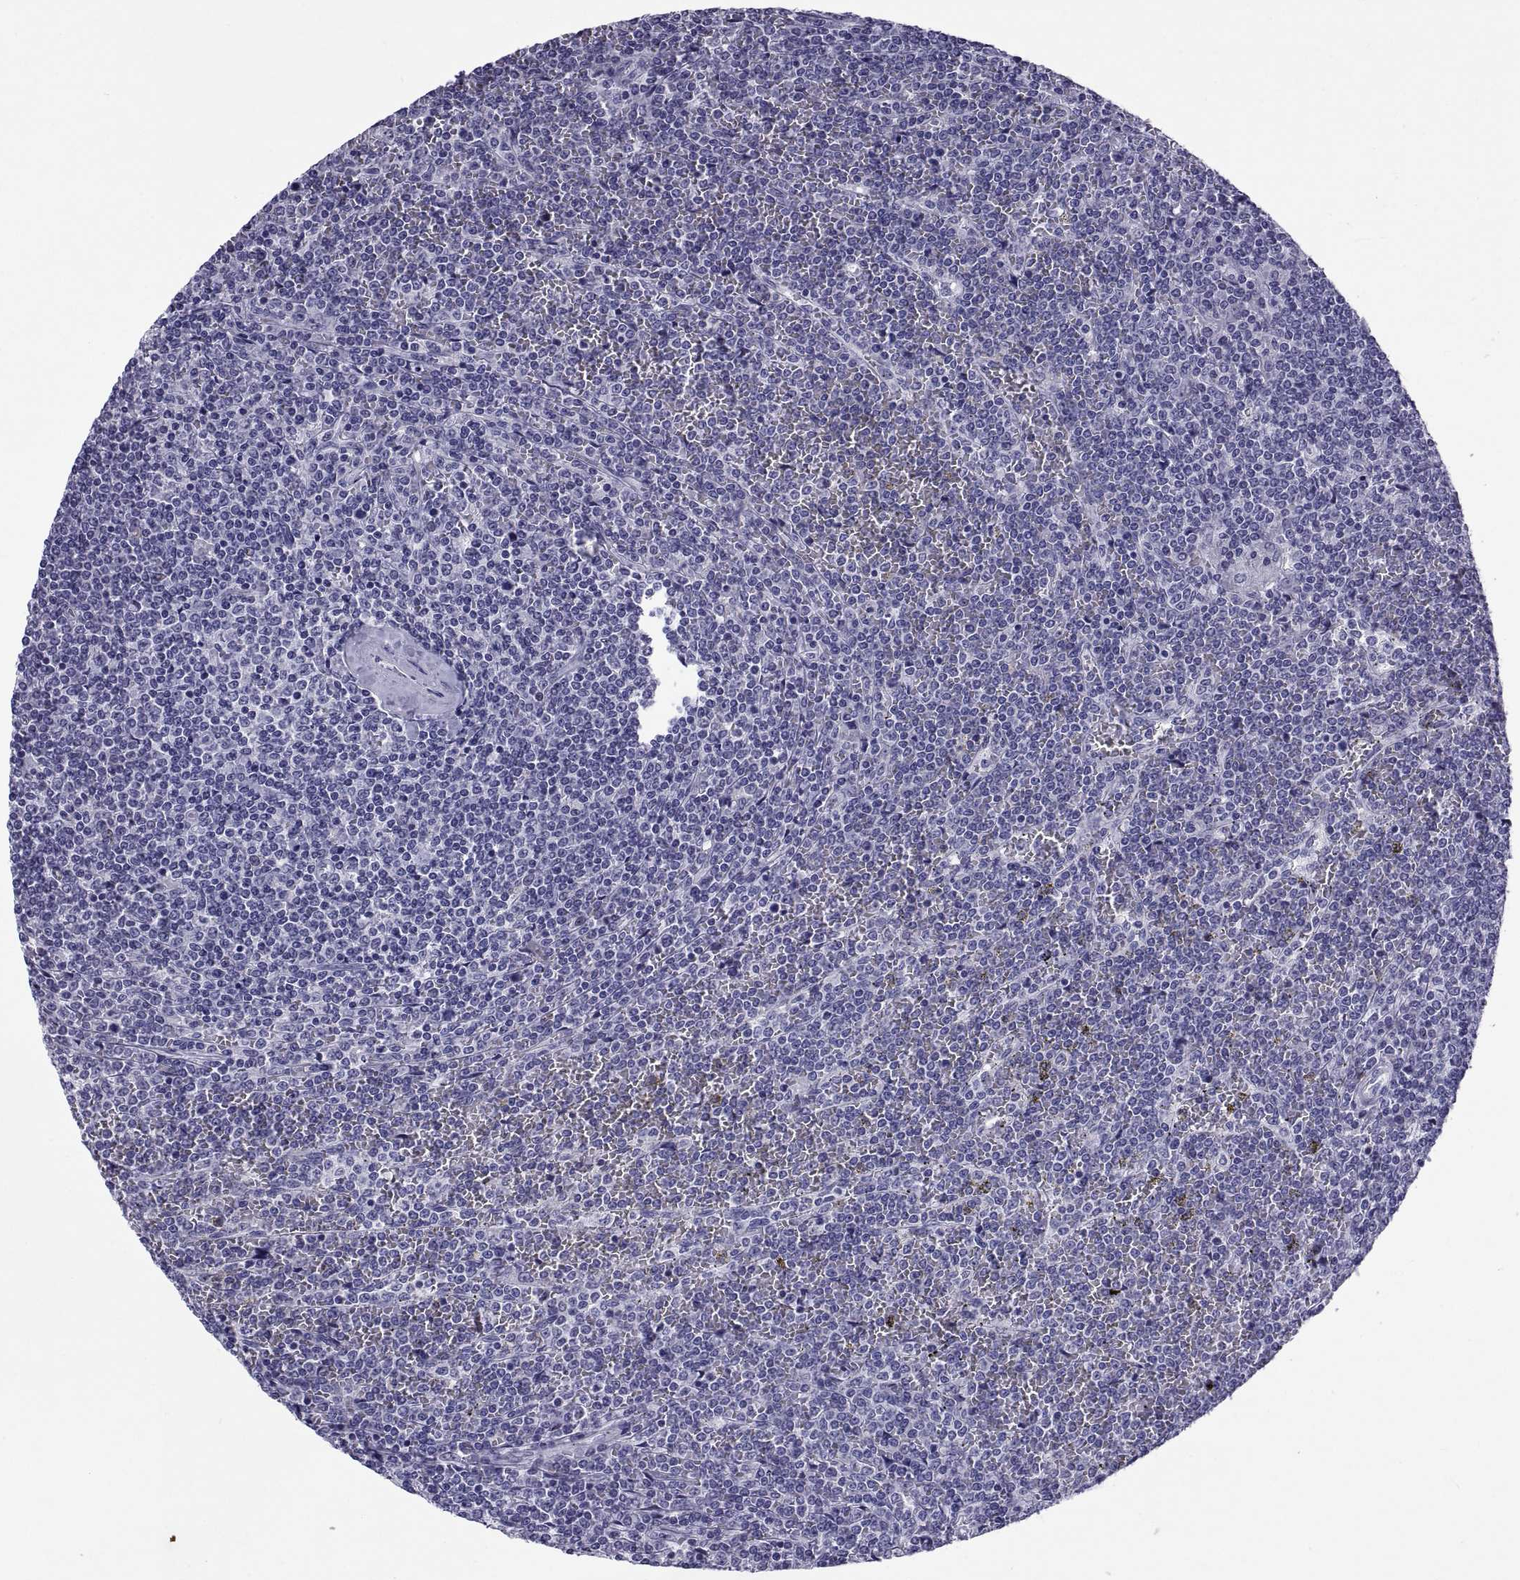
{"staining": {"intensity": "negative", "quantity": "none", "location": "none"}, "tissue": "lymphoma", "cell_type": "Tumor cells", "image_type": "cancer", "snomed": [{"axis": "morphology", "description": "Malignant lymphoma, non-Hodgkin's type, Low grade"}, {"axis": "topography", "description": "Spleen"}], "caption": "Image shows no significant protein staining in tumor cells of lymphoma.", "gene": "TGFBR3L", "patient": {"sex": "female", "age": 19}}